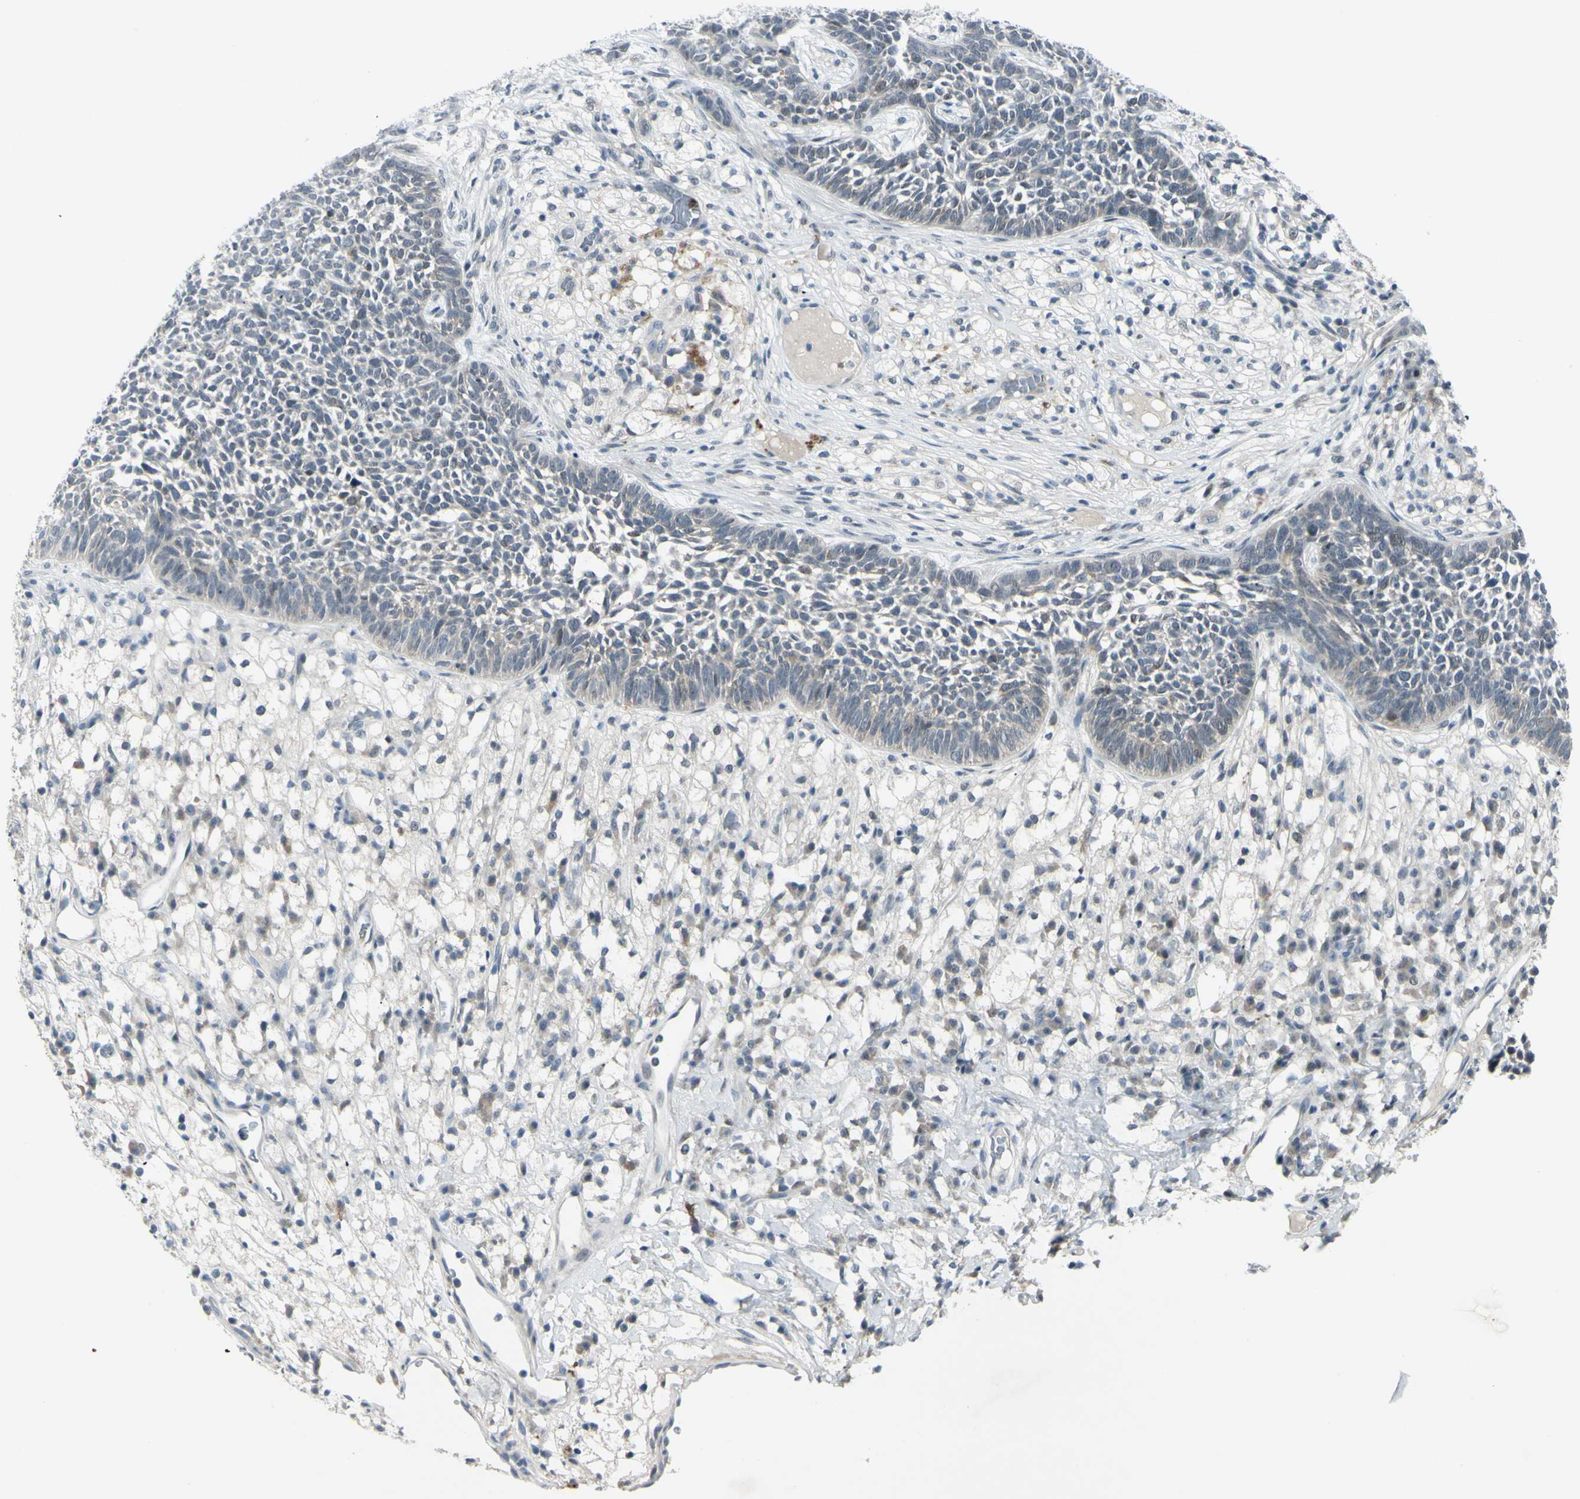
{"staining": {"intensity": "negative", "quantity": "none", "location": "none"}, "tissue": "skin cancer", "cell_type": "Tumor cells", "image_type": "cancer", "snomed": [{"axis": "morphology", "description": "Basal cell carcinoma"}, {"axis": "topography", "description": "Skin"}], "caption": "Tumor cells show no significant positivity in basal cell carcinoma (skin).", "gene": "ETNK1", "patient": {"sex": "female", "age": 84}}